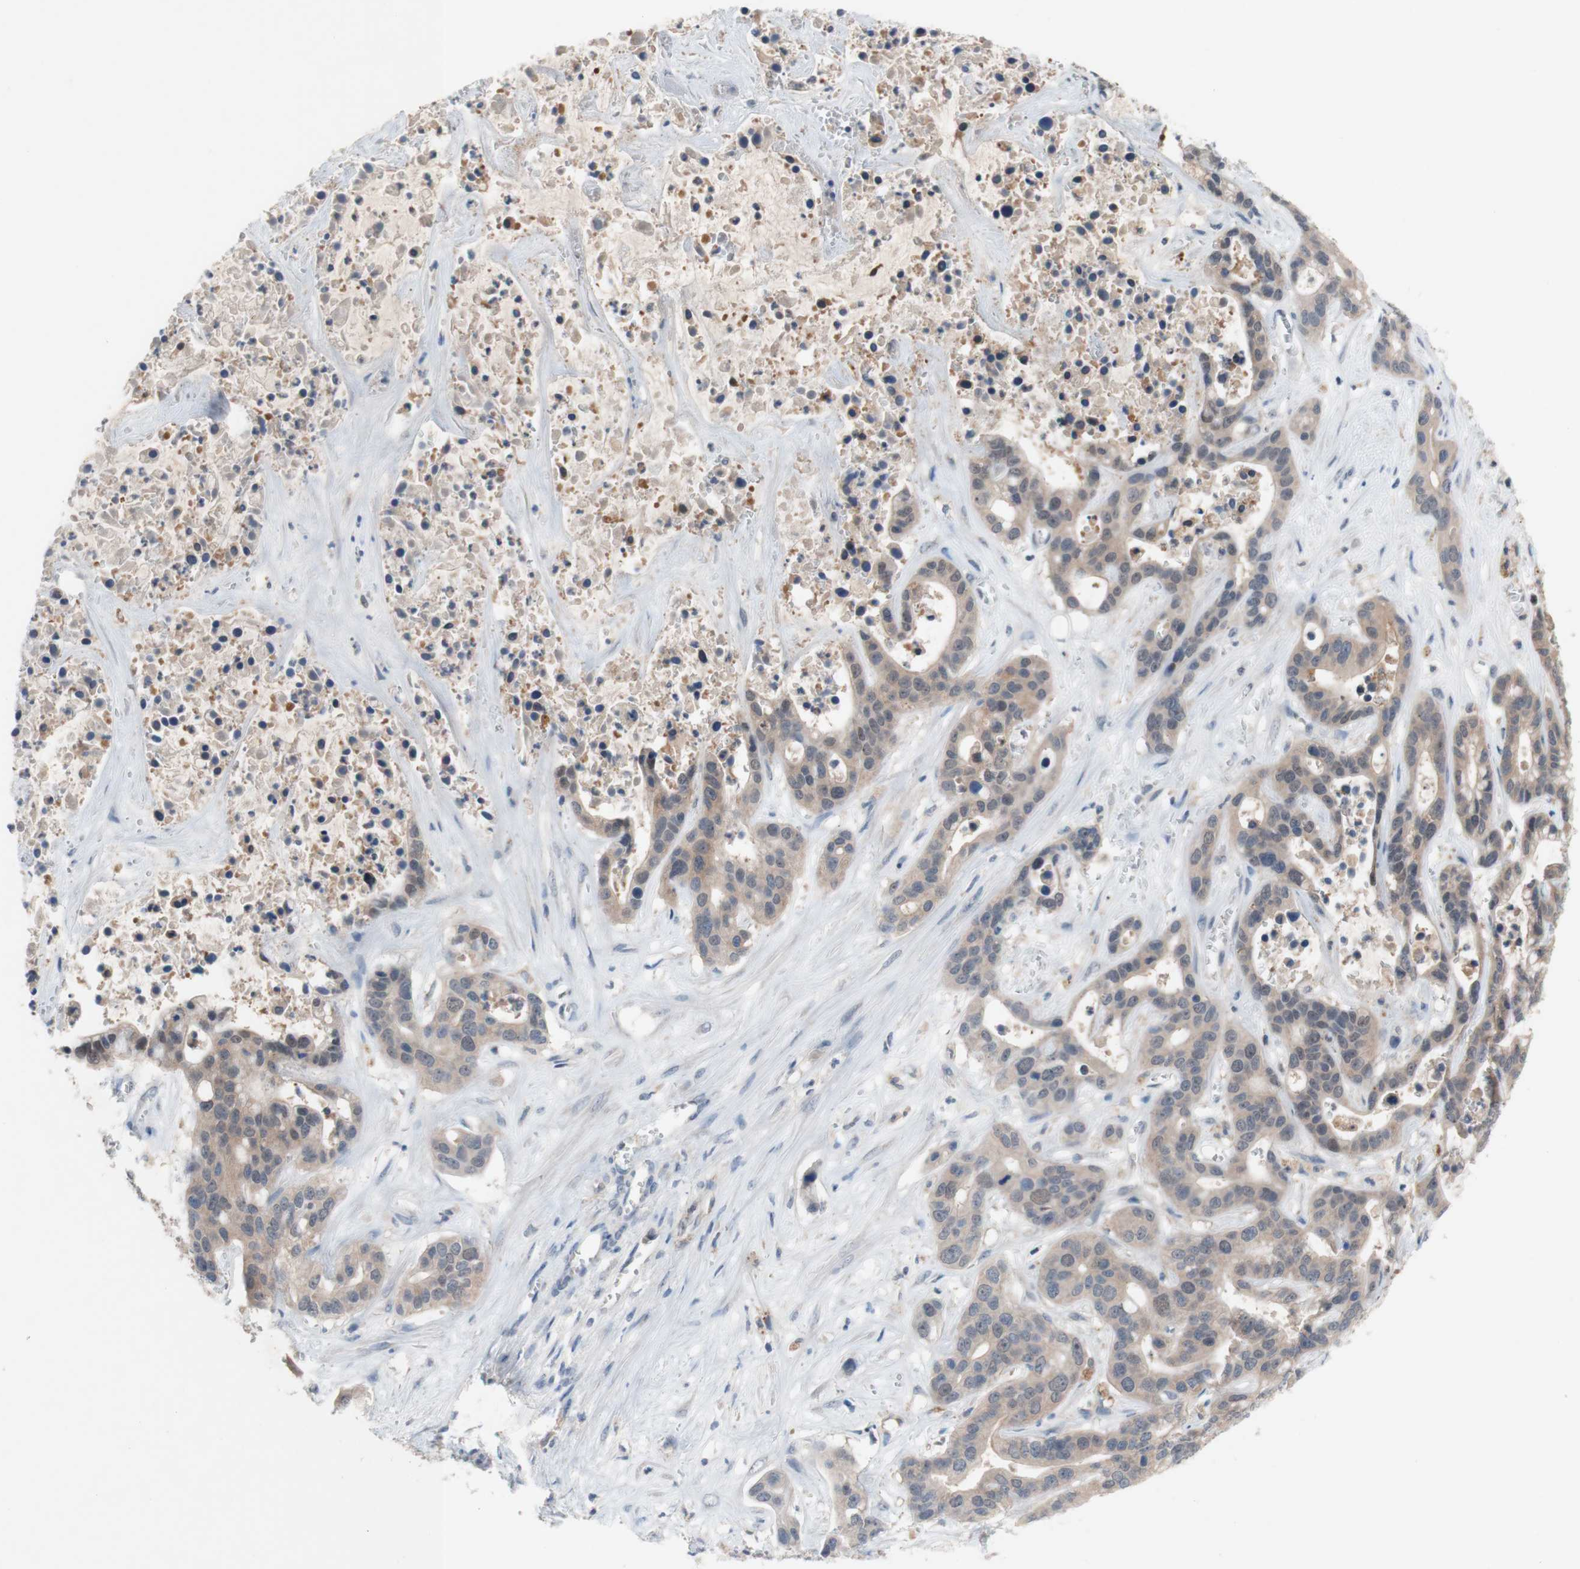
{"staining": {"intensity": "weak", "quantity": ">75%", "location": "cytoplasmic/membranous"}, "tissue": "liver cancer", "cell_type": "Tumor cells", "image_type": "cancer", "snomed": [{"axis": "morphology", "description": "Cholangiocarcinoma"}, {"axis": "topography", "description": "Liver"}], "caption": "This micrograph reveals immunohistochemistry (IHC) staining of human liver cholangiocarcinoma, with low weak cytoplasmic/membranous staining in approximately >75% of tumor cells.", "gene": "PEX2", "patient": {"sex": "female", "age": 65}}